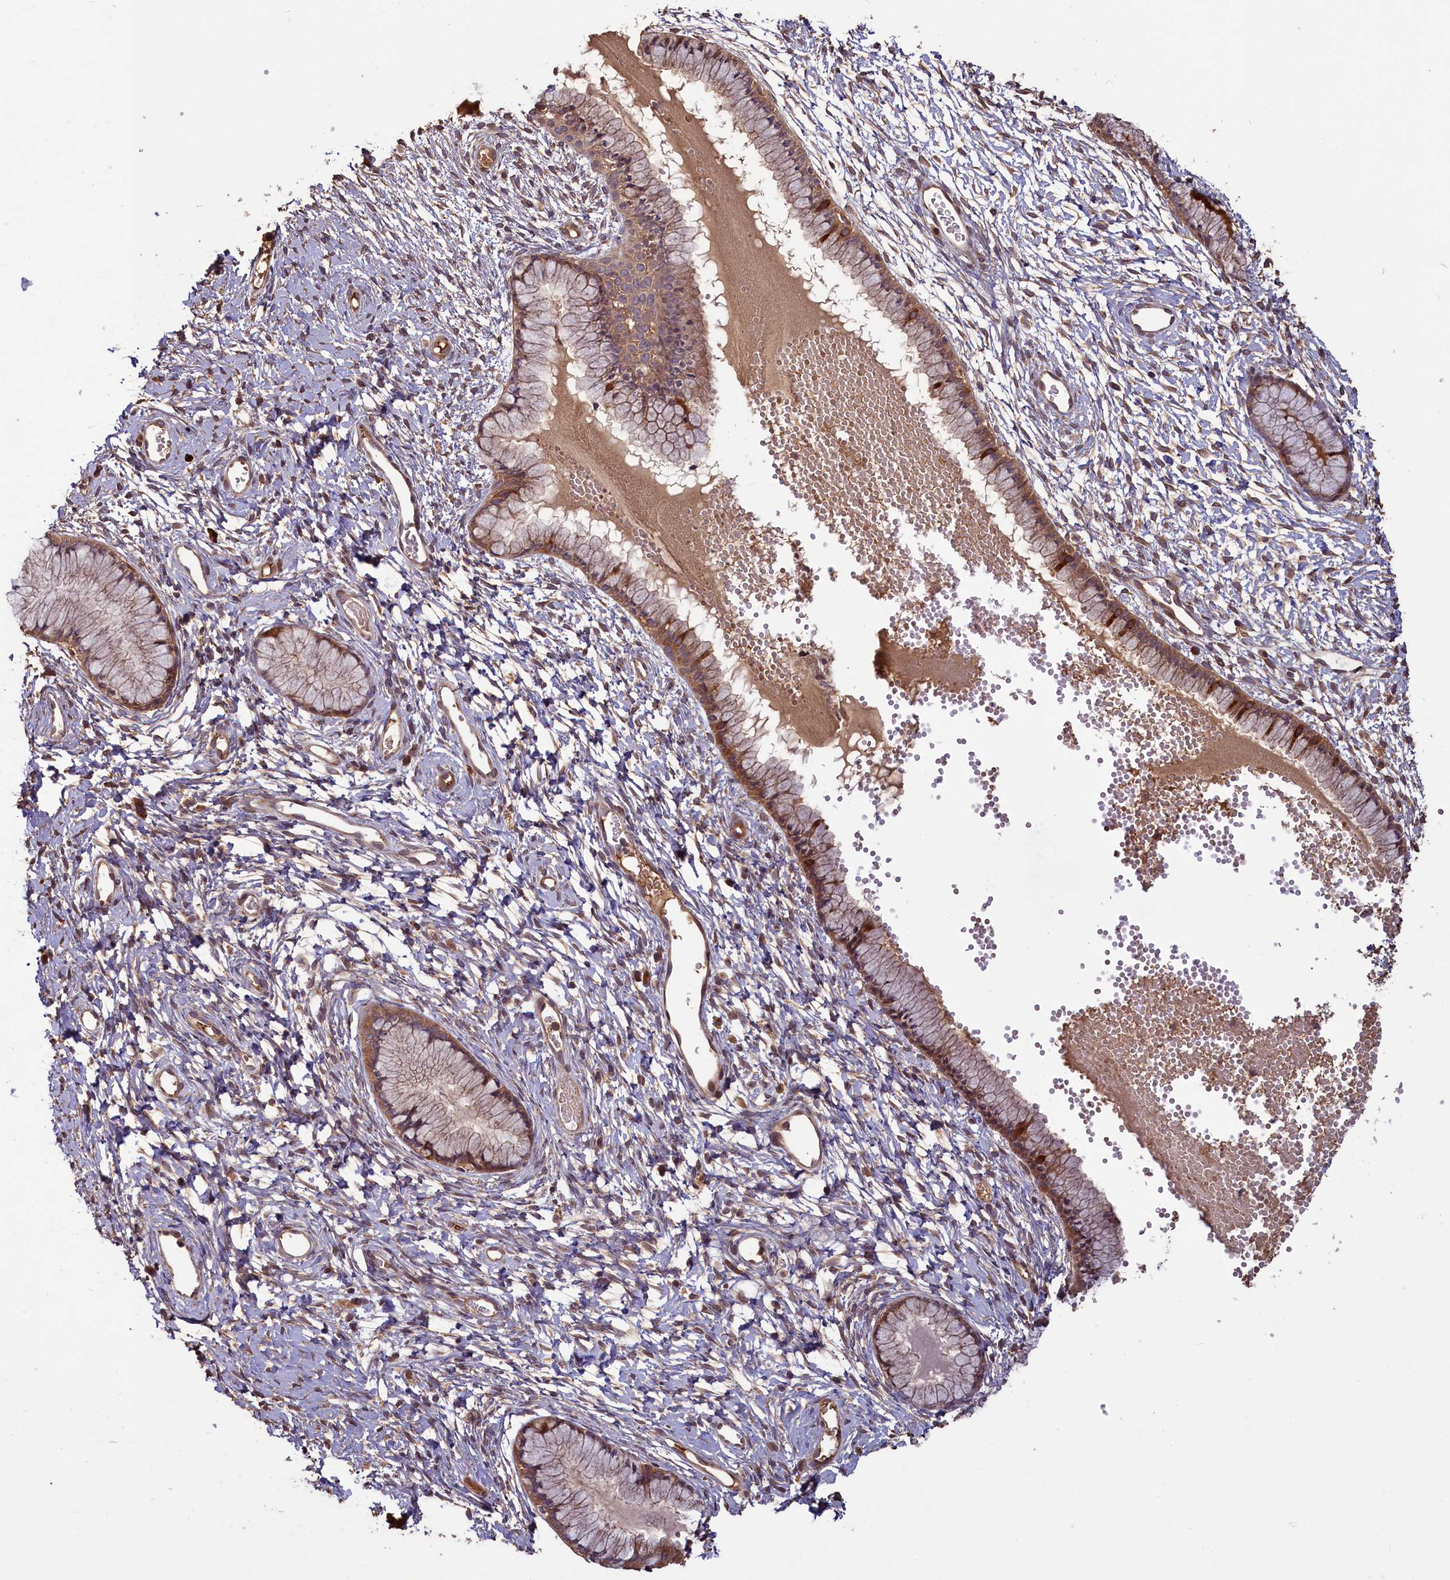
{"staining": {"intensity": "moderate", "quantity": ">75%", "location": "cytoplasmic/membranous"}, "tissue": "cervix", "cell_type": "Glandular cells", "image_type": "normal", "snomed": [{"axis": "morphology", "description": "Normal tissue, NOS"}, {"axis": "topography", "description": "Cervix"}], "caption": "DAB (3,3'-diaminobenzidine) immunohistochemical staining of unremarkable cervix demonstrates moderate cytoplasmic/membranous protein expression in approximately >75% of glandular cells. Immunohistochemistry stains the protein of interest in brown and the nuclei are stained blue.", "gene": "NUDT6", "patient": {"sex": "female", "age": 42}}